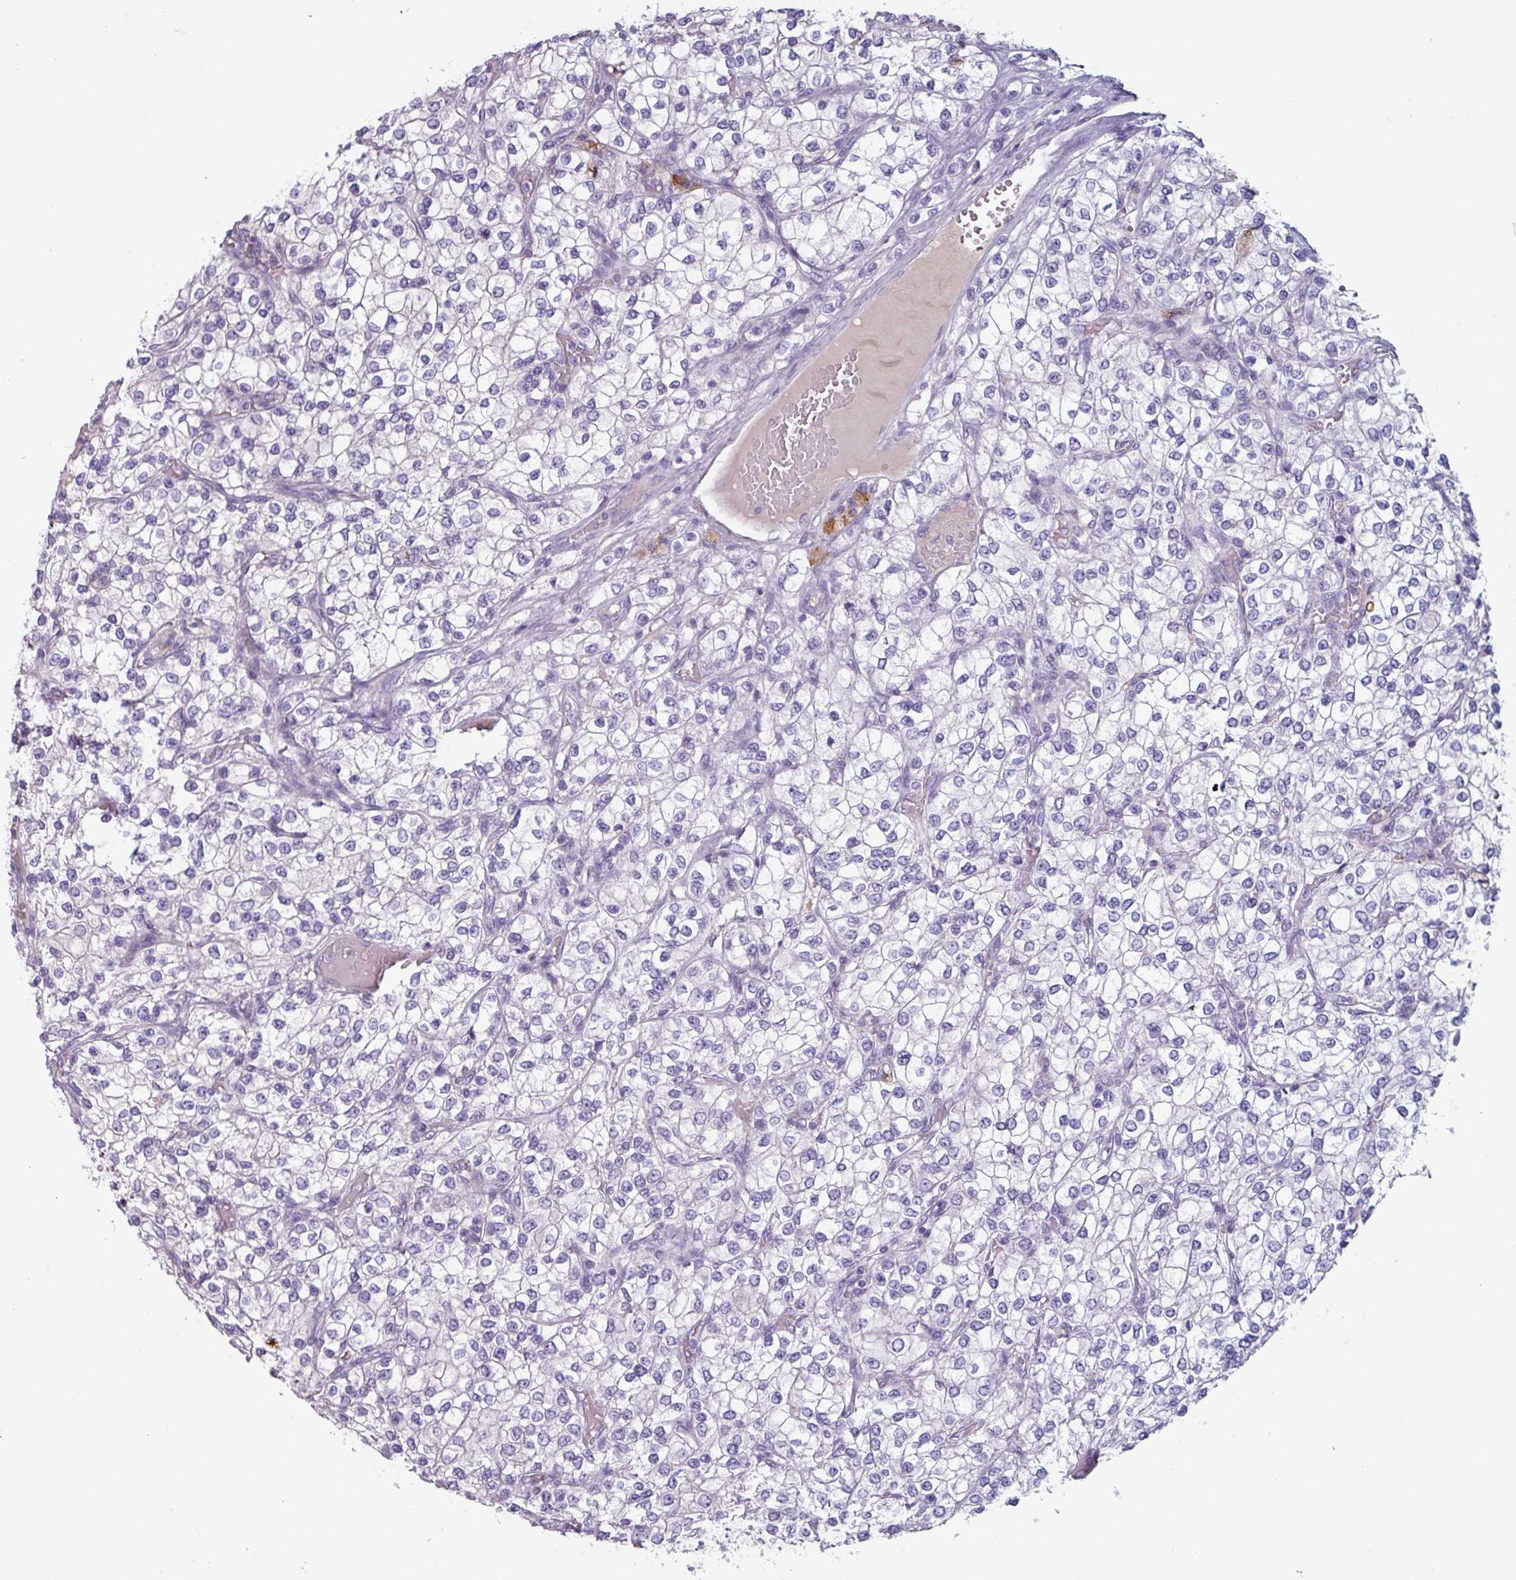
{"staining": {"intensity": "negative", "quantity": "none", "location": "none"}, "tissue": "renal cancer", "cell_type": "Tumor cells", "image_type": "cancer", "snomed": [{"axis": "morphology", "description": "Adenocarcinoma, NOS"}, {"axis": "topography", "description": "Kidney"}], "caption": "An IHC image of adenocarcinoma (renal) is shown. There is no staining in tumor cells of adenocarcinoma (renal).", "gene": "OR2T10", "patient": {"sex": "male", "age": 80}}